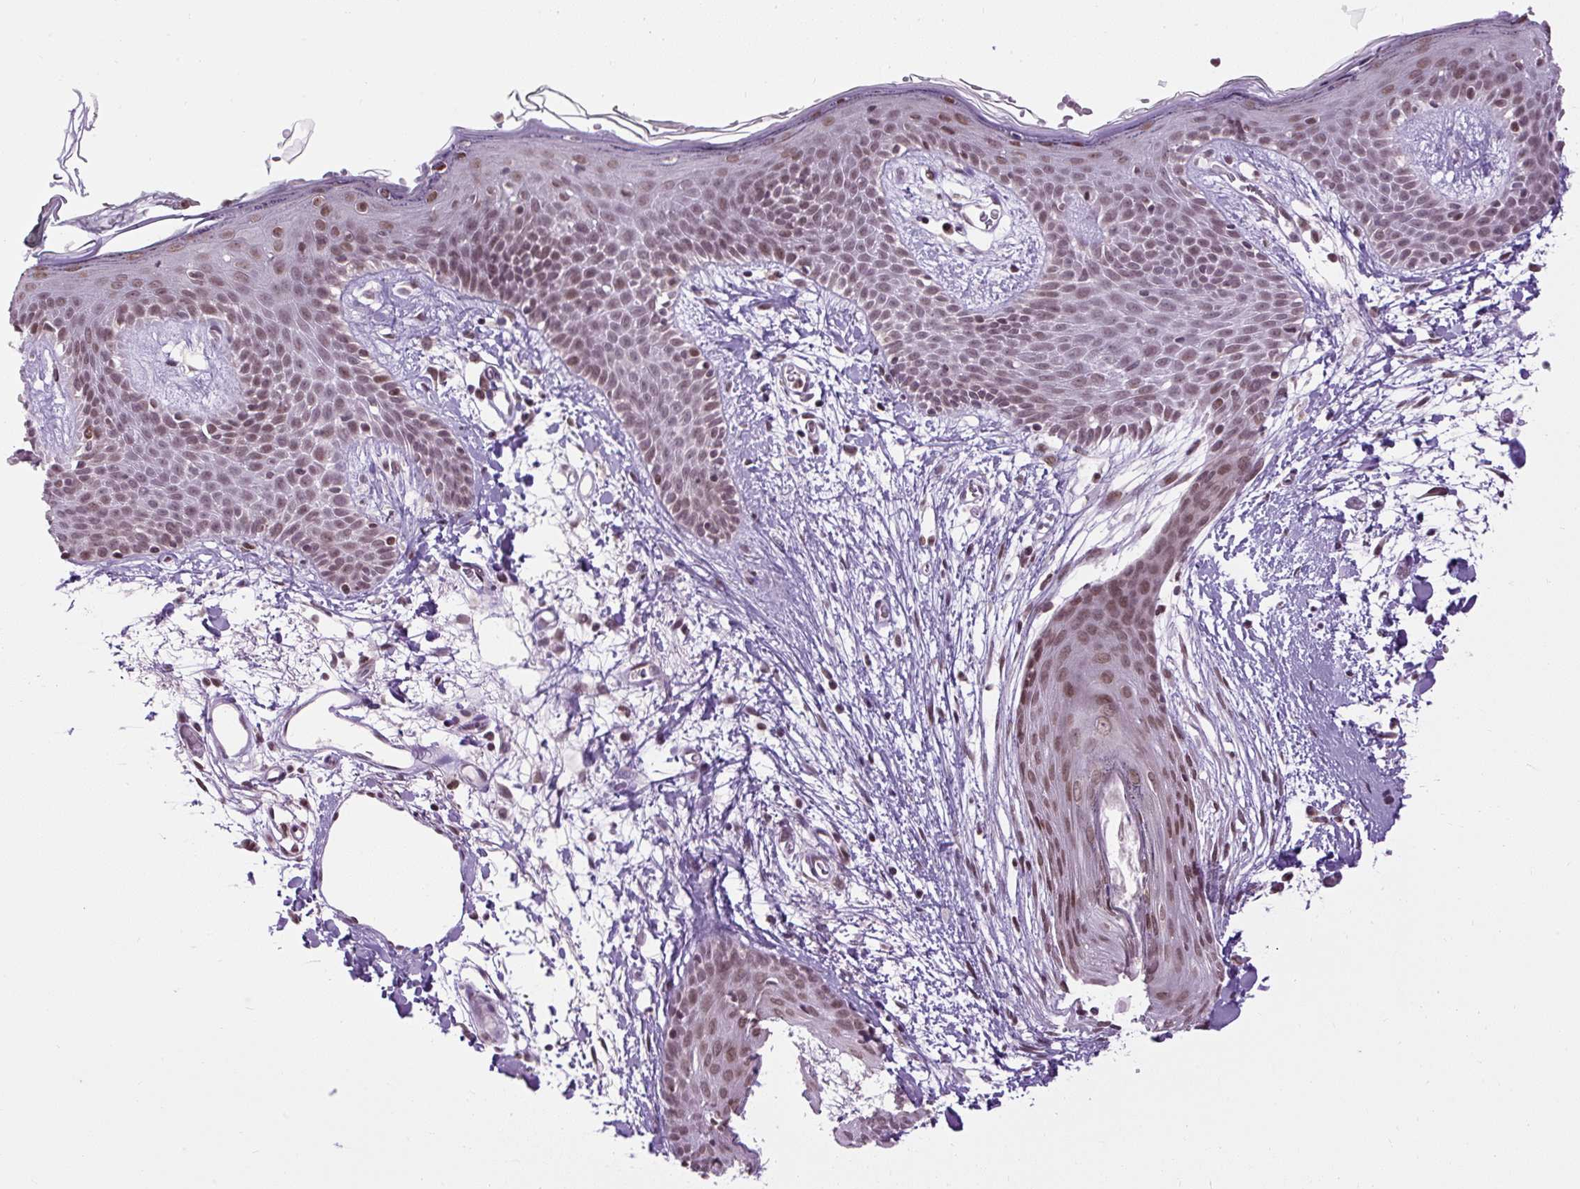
{"staining": {"intensity": "negative", "quantity": "none", "location": "none"}, "tissue": "skin", "cell_type": "Fibroblasts", "image_type": "normal", "snomed": [{"axis": "morphology", "description": "Normal tissue, NOS"}, {"axis": "topography", "description": "Skin"}], "caption": "An IHC photomicrograph of normal skin is shown. There is no staining in fibroblasts of skin. (DAB (3,3'-diaminobenzidine) IHC, high magnification).", "gene": "ZNF672", "patient": {"sex": "male", "age": 79}}